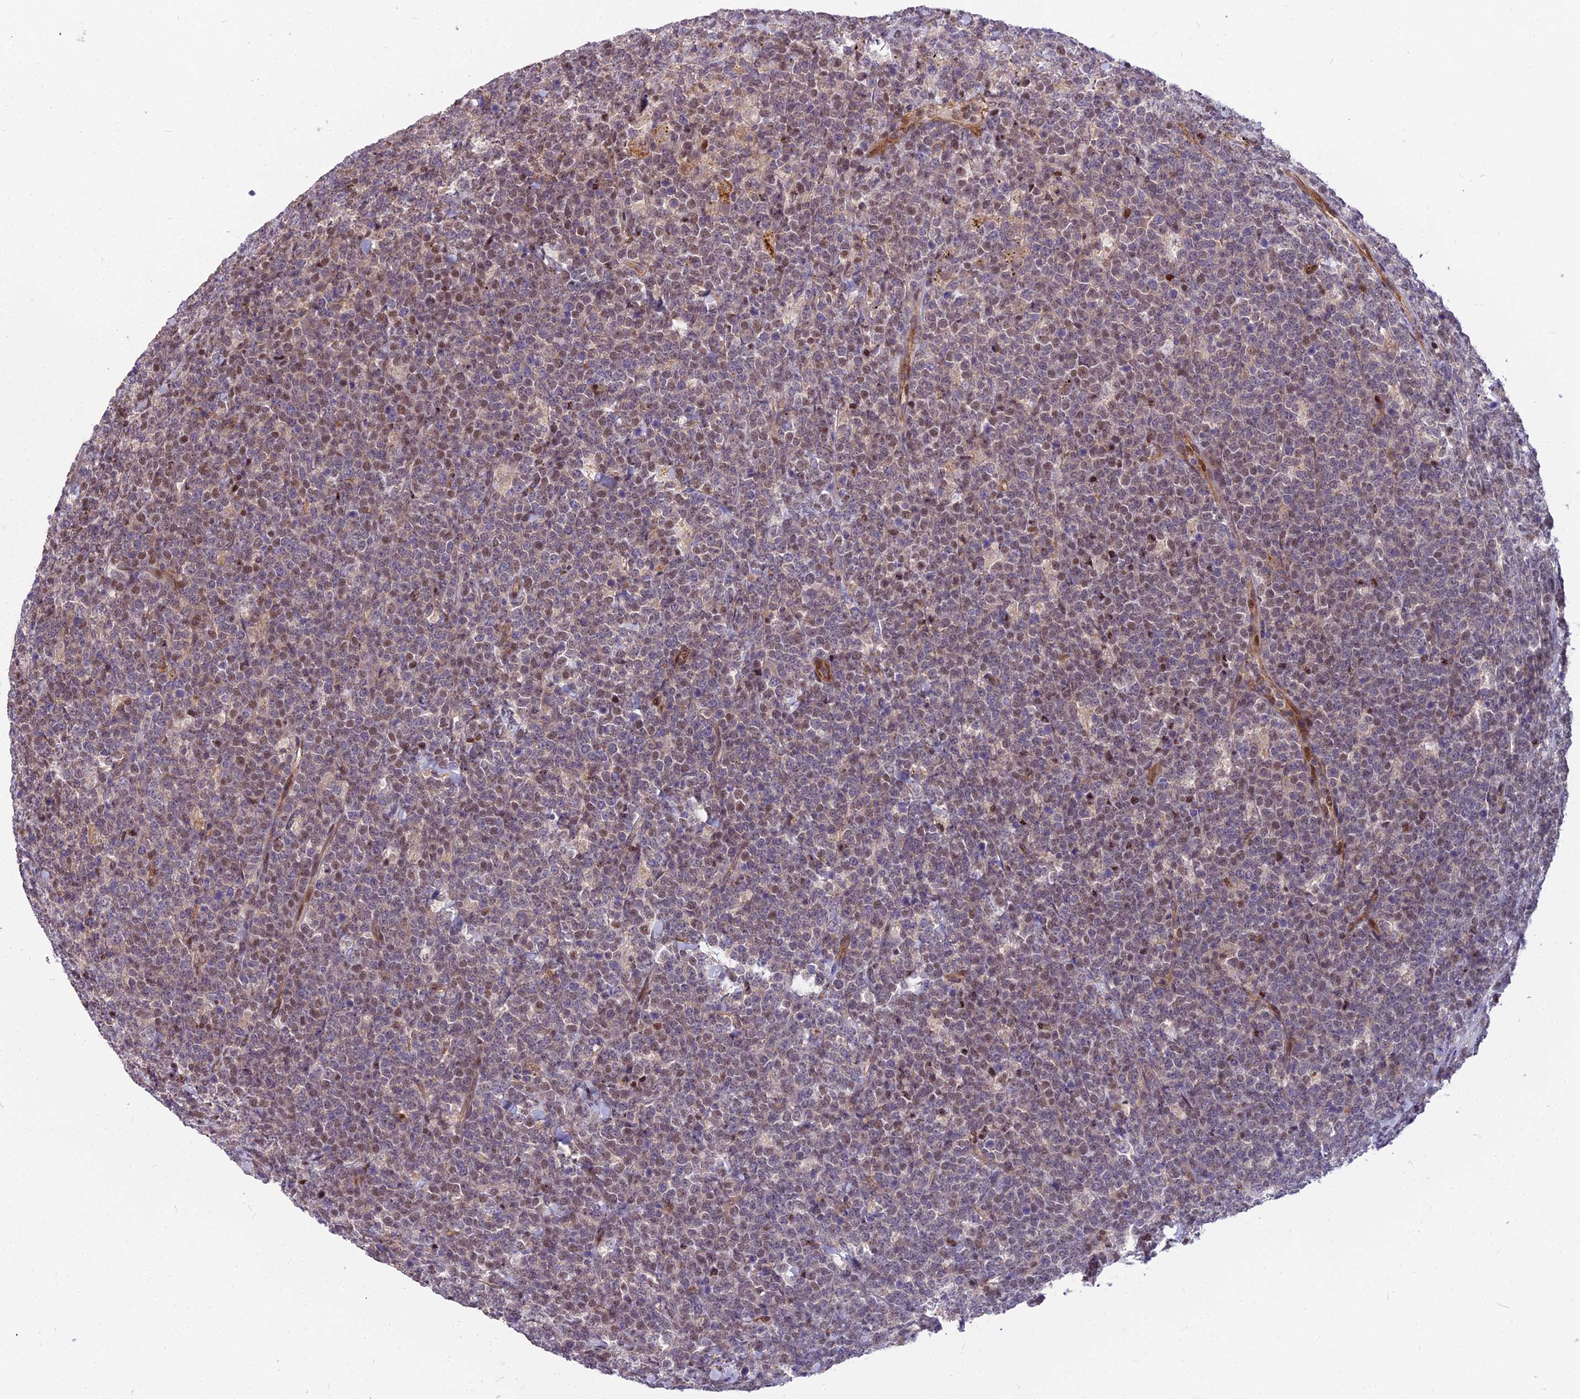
{"staining": {"intensity": "weak", "quantity": "<25%", "location": "nuclear"}, "tissue": "lymphoma", "cell_type": "Tumor cells", "image_type": "cancer", "snomed": [{"axis": "morphology", "description": "Malignant lymphoma, non-Hodgkin's type, High grade"}, {"axis": "topography", "description": "Small intestine"}], "caption": "High magnification brightfield microscopy of malignant lymphoma, non-Hodgkin's type (high-grade) stained with DAB (brown) and counterstained with hematoxylin (blue): tumor cells show no significant expression.", "gene": "GLYATL3", "patient": {"sex": "male", "age": 8}}